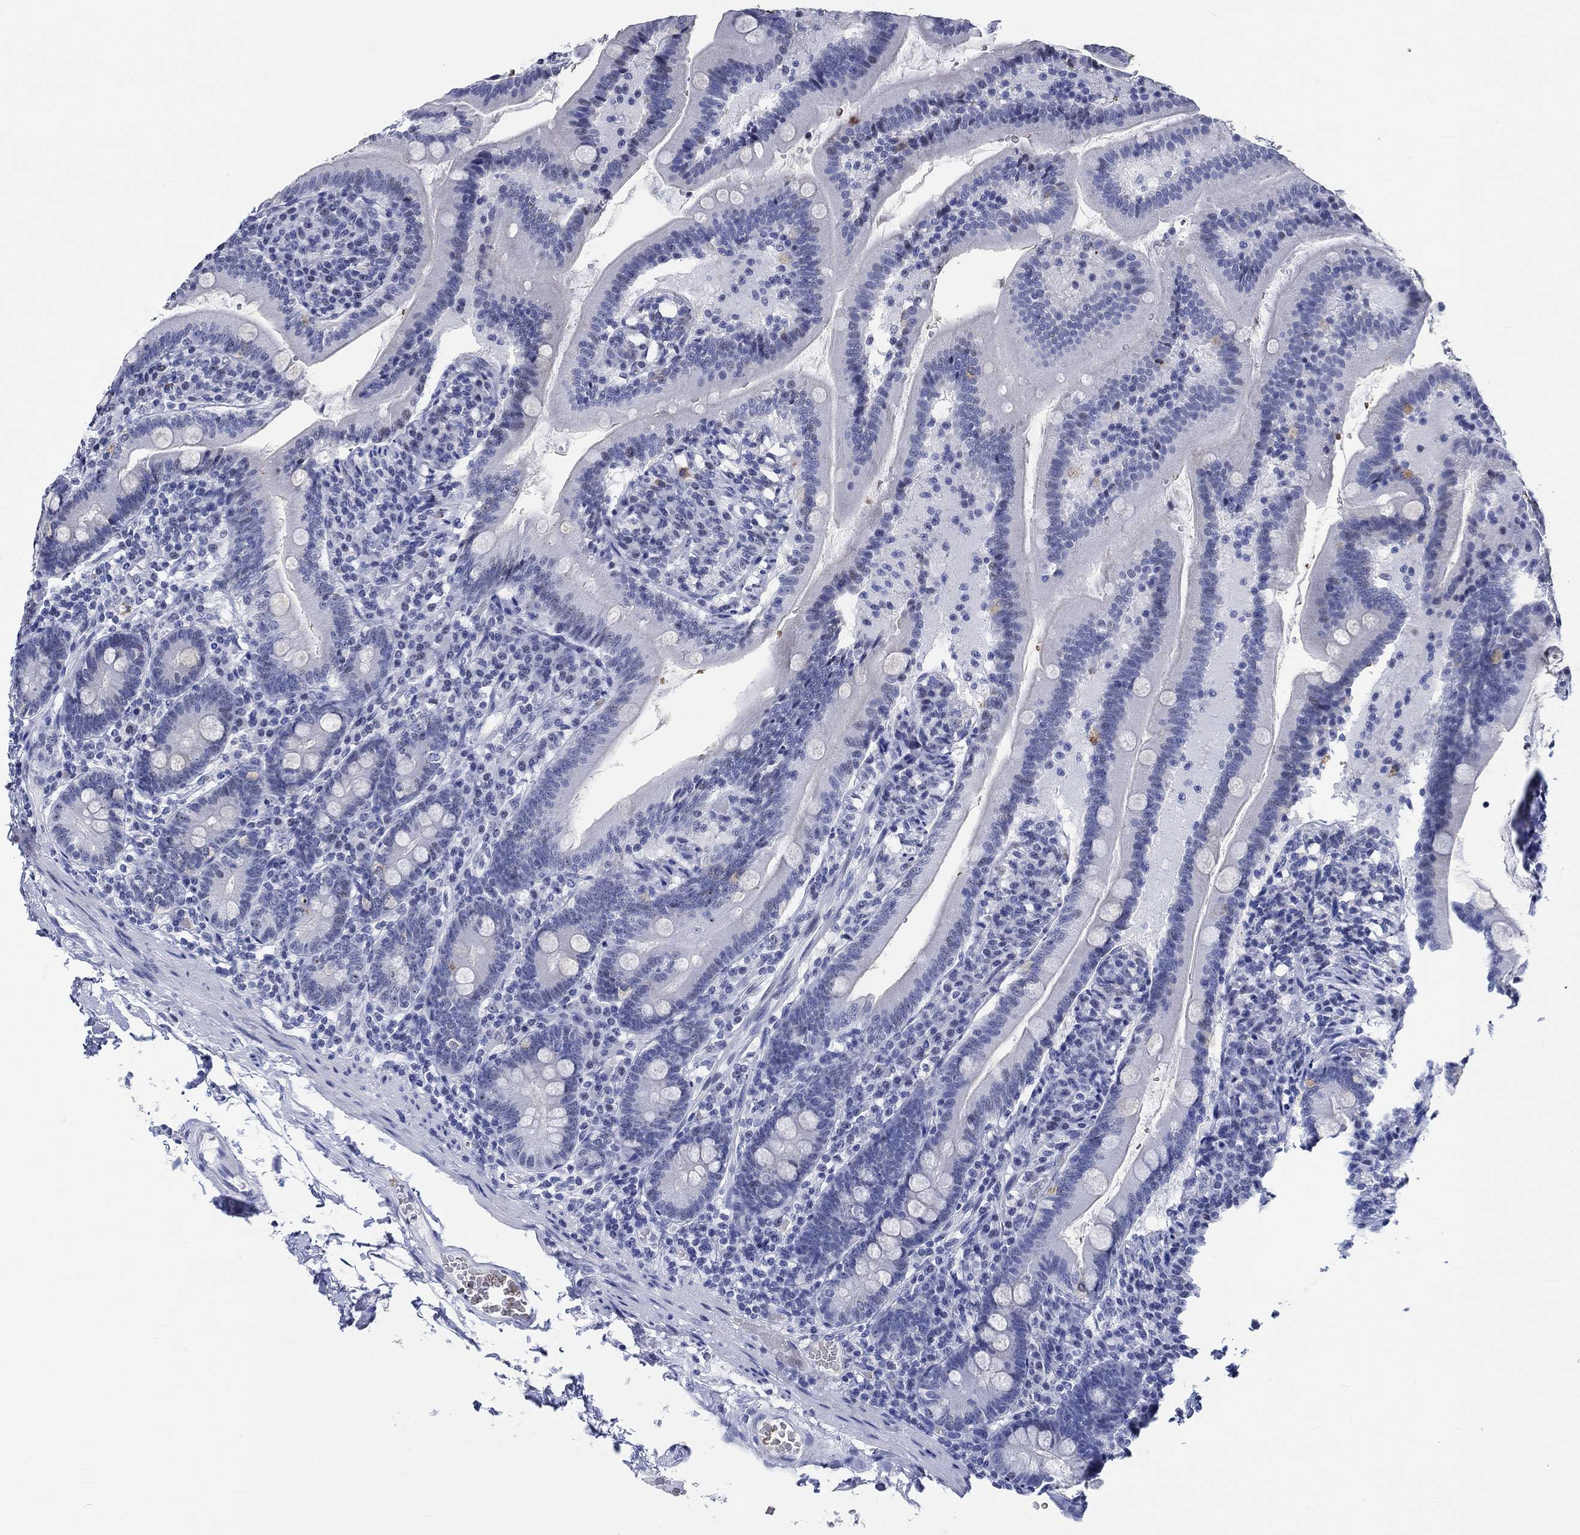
{"staining": {"intensity": "strong", "quantity": "<25%", "location": "nuclear"}, "tissue": "duodenum", "cell_type": "Glandular cells", "image_type": "normal", "snomed": [{"axis": "morphology", "description": "Normal tissue, NOS"}, {"axis": "topography", "description": "Duodenum"}], "caption": "Immunohistochemical staining of unremarkable human duodenum exhibits strong nuclear protein positivity in approximately <25% of glandular cells. The staining is performed using DAB (3,3'-diaminobenzidine) brown chromogen to label protein expression. The nuclei are counter-stained blue using hematoxylin.", "gene": "ZNF446", "patient": {"sex": "female", "age": 67}}